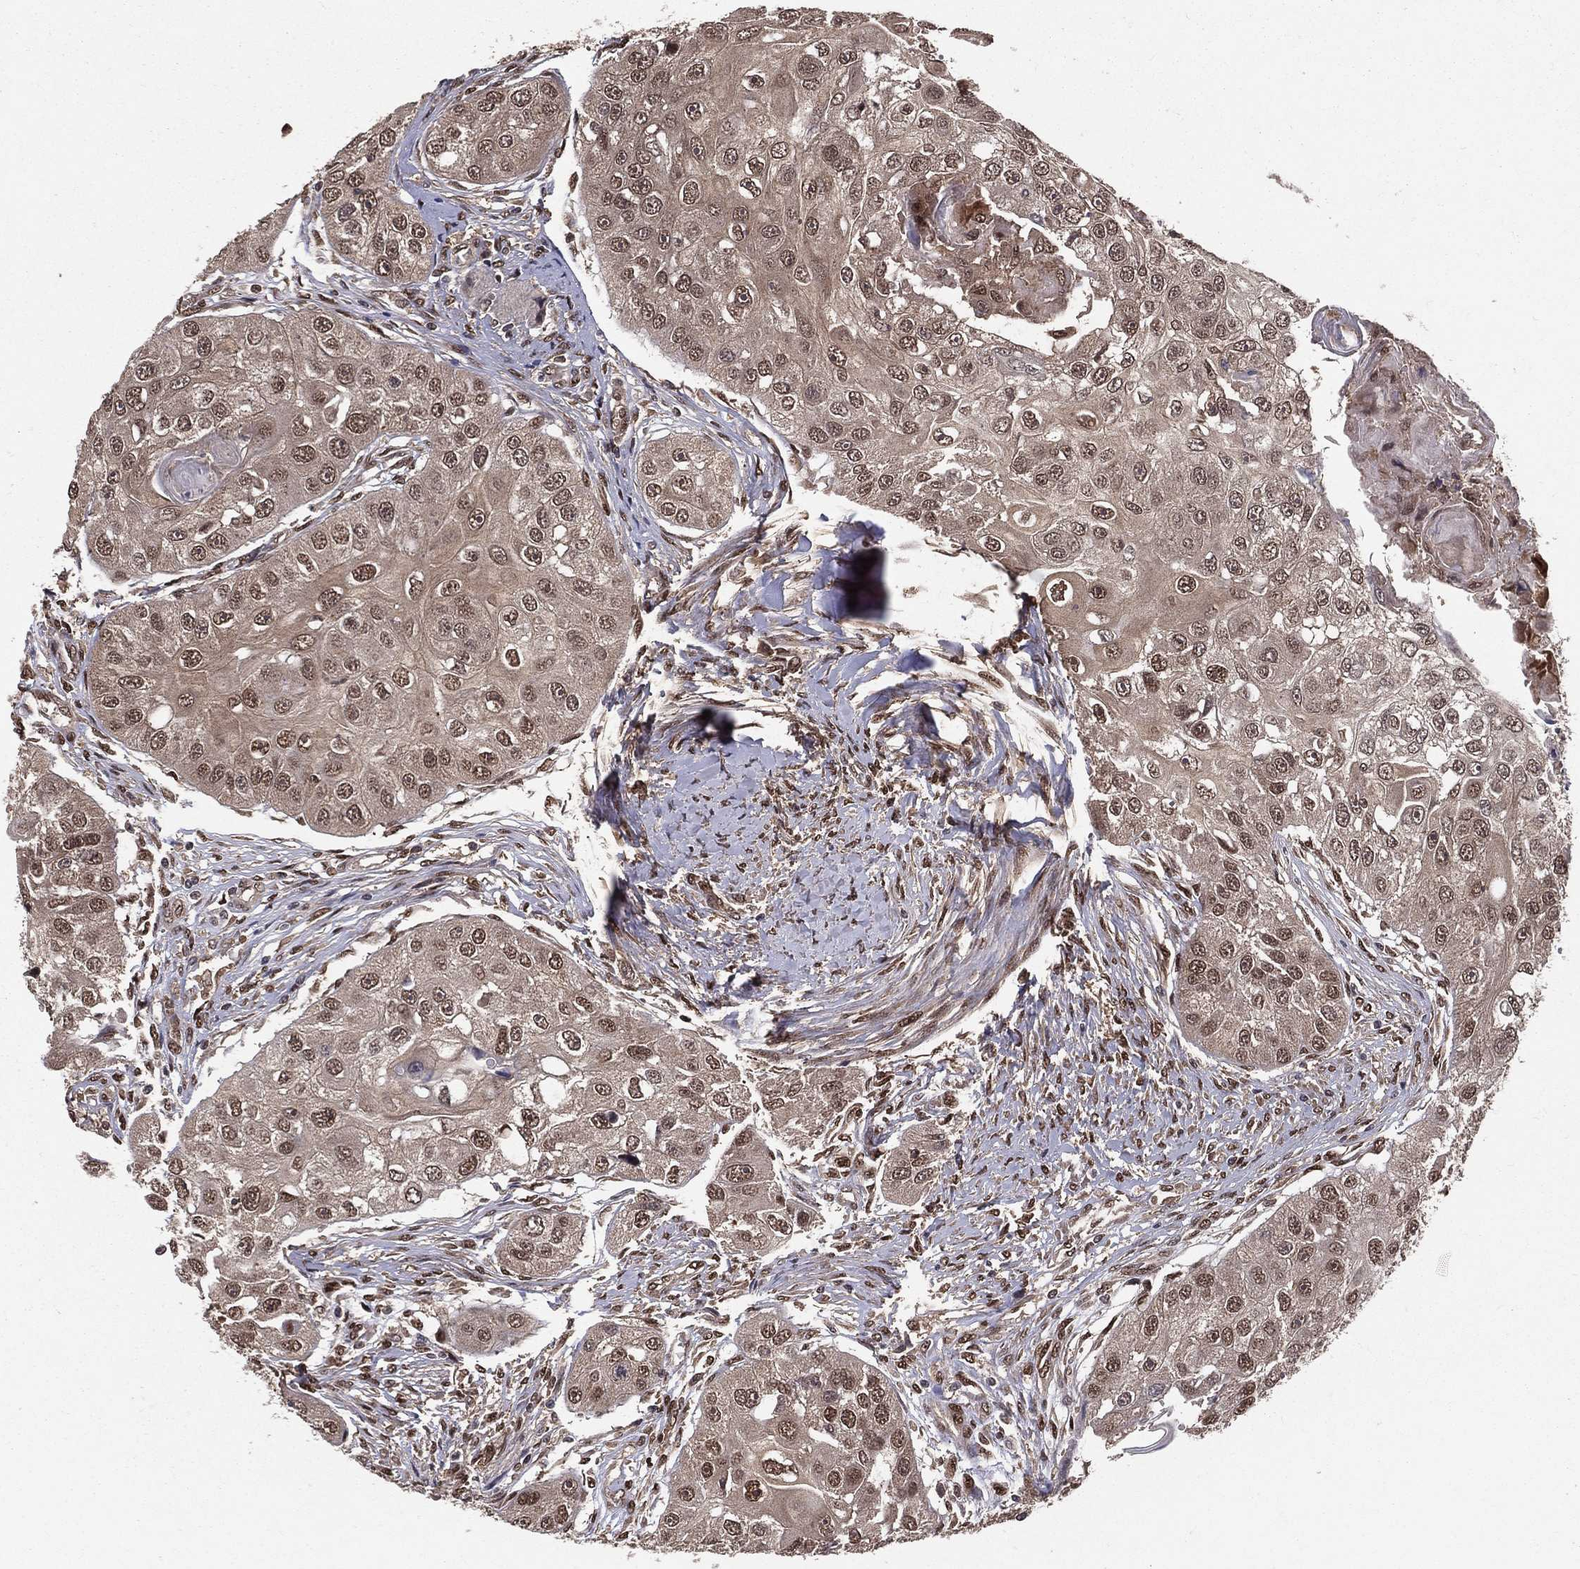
{"staining": {"intensity": "weak", "quantity": "25%-75%", "location": "nuclear"}, "tissue": "head and neck cancer", "cell_type": "Tumor cells", "image_type": "cancer", "snomed": [{"axis": "morphology", "description": "Normal tissue, NOS"}, {"axis": "morphology", "description": "Squamous cell carcinoma, NOS"}, {"axis": "topography", "description": "Skeletal muscle"}, {"axis": "topography", "description": "Head-Neck"}], "caption": "A brown stain highlights weak nuclear staining of a protein in head and neck cancer (squamous cell carcinoma) tumor cells. Nuclei are stained in blue.", "gene": "CARM1", "patient": {"sex": "male", "age": 51}}